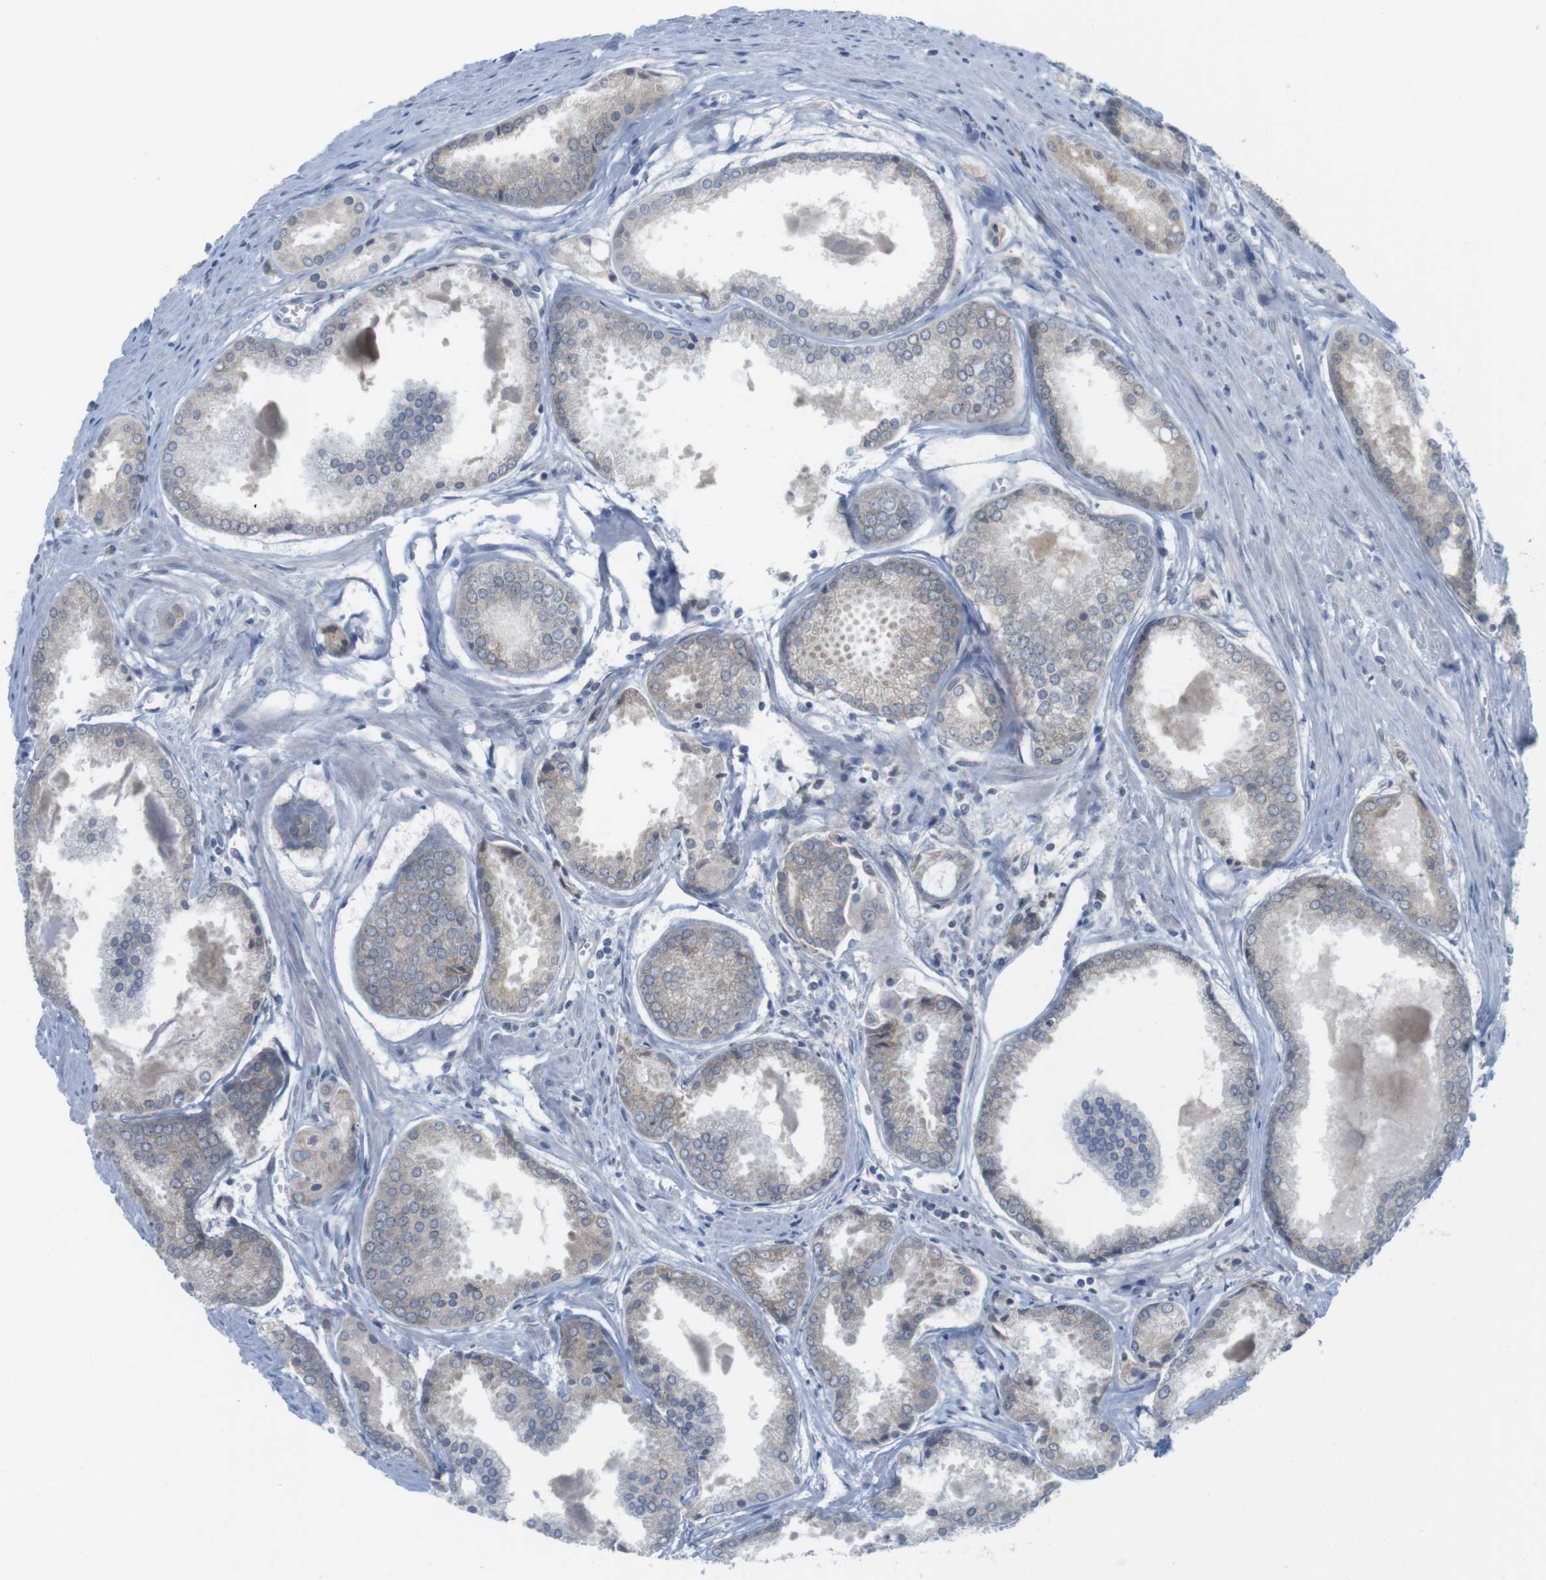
{"staining": {"intensity": "weak", "quantity": "<25%", "location": "cytoplasmic/membranous"}, "tissue": "prostate cancer", "cell_type": "Tumor cells", "image_type": "cancer", "snomed": [{"axis": "morphology", "description": "Adenocarcinoma, Low grade"}, {"axis": "topography", "description": "Prostate"}], "caption": "Prostate cancer was stained to show a protein in brown. There is no significant expression in tumor cells.", "gene": "ERGIC3", "patient": {"sex": "male", "age": 64}}